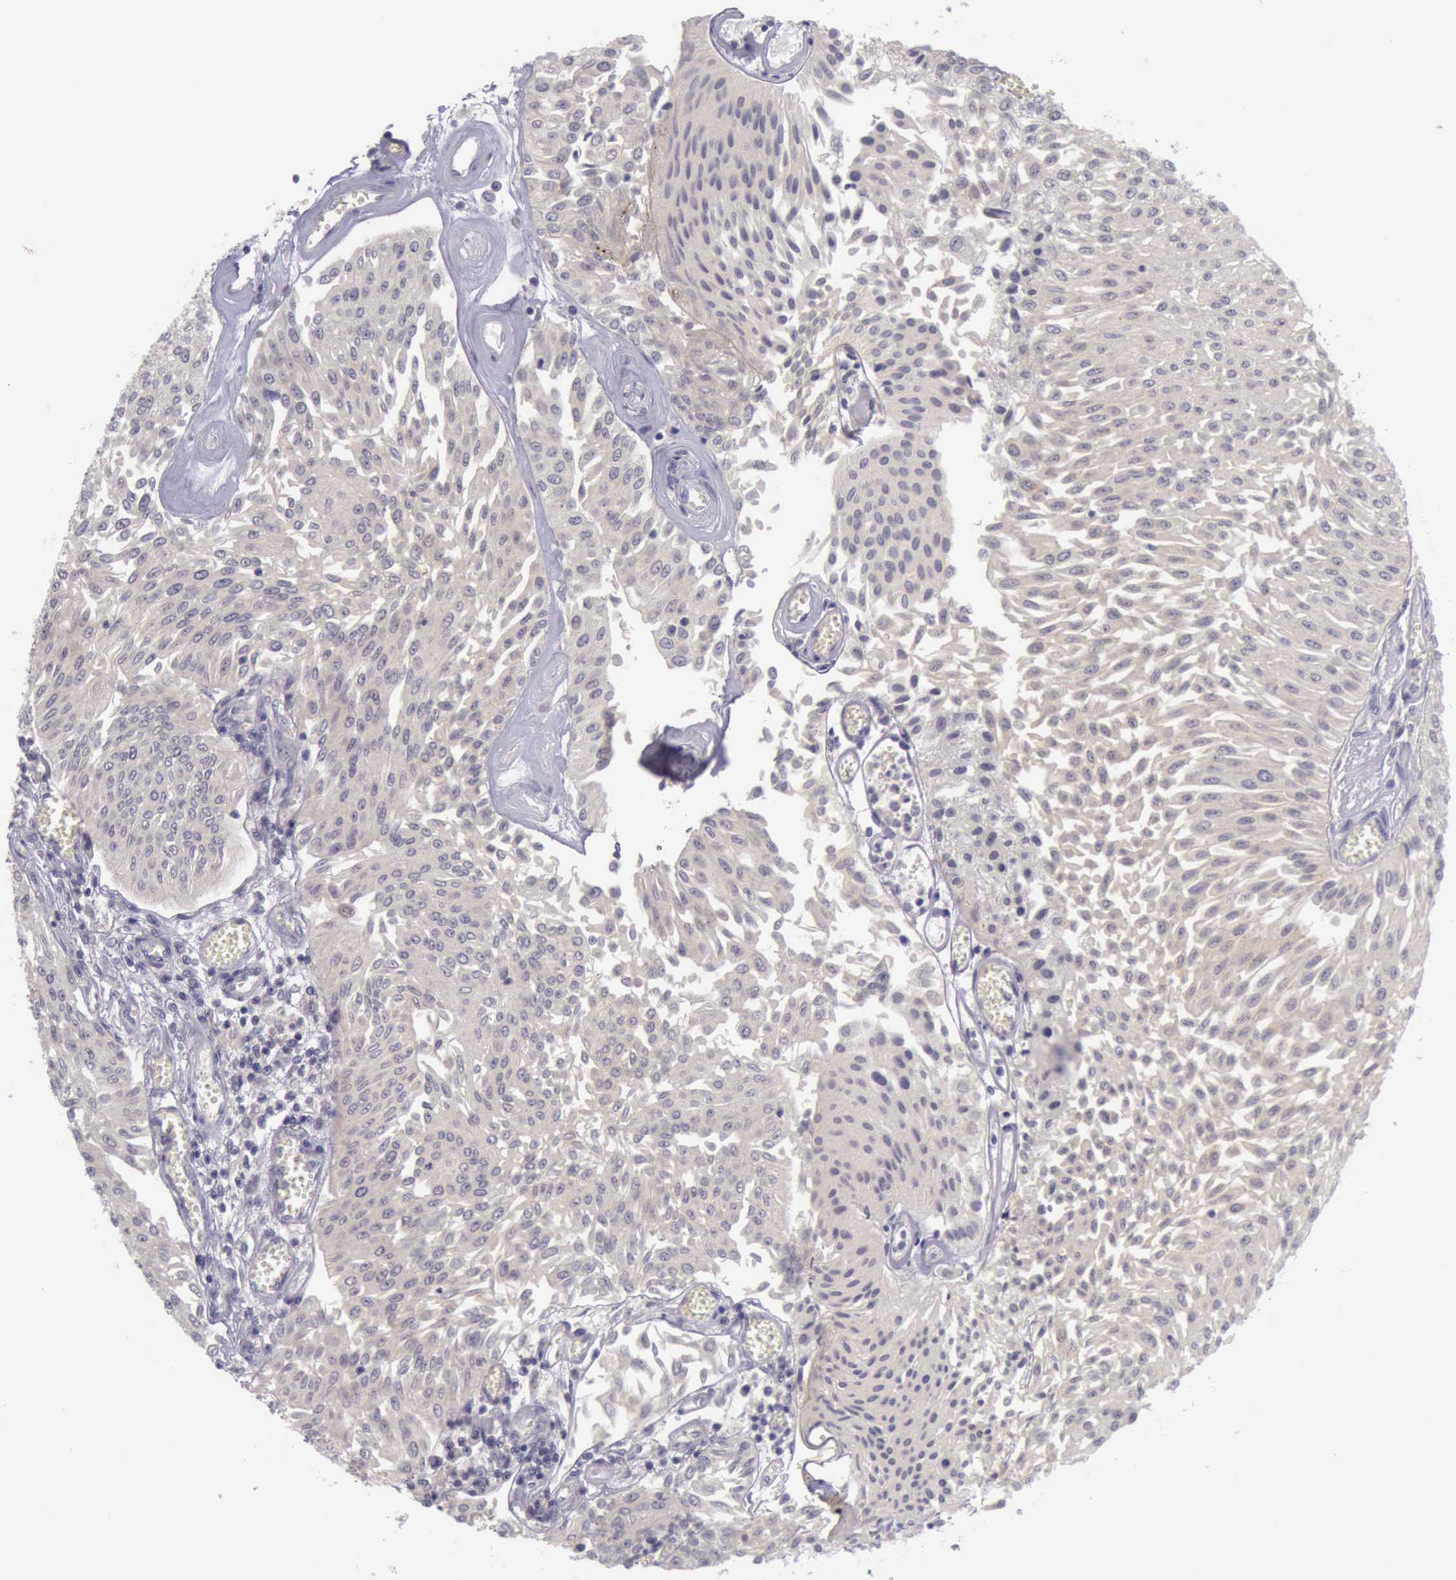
{"staining": {"intensity": "negative", "quantity": "none", "location": "none"}, "tissue": "urothelial cancer", "cell_type": "Tumor cells", "image_type": "cancer", "snomed": [{"axis": "morphology", "description": "Urothelial carcinoma, Low grade"}, {"axis": "topography", "description": "Urinary bladder"}], "caption": "Tumor cells show no significant expression in urothelial carcinoma (low-grade).", "gene": "ARNT2", "patient": {"sex": "male", "age": 86}}